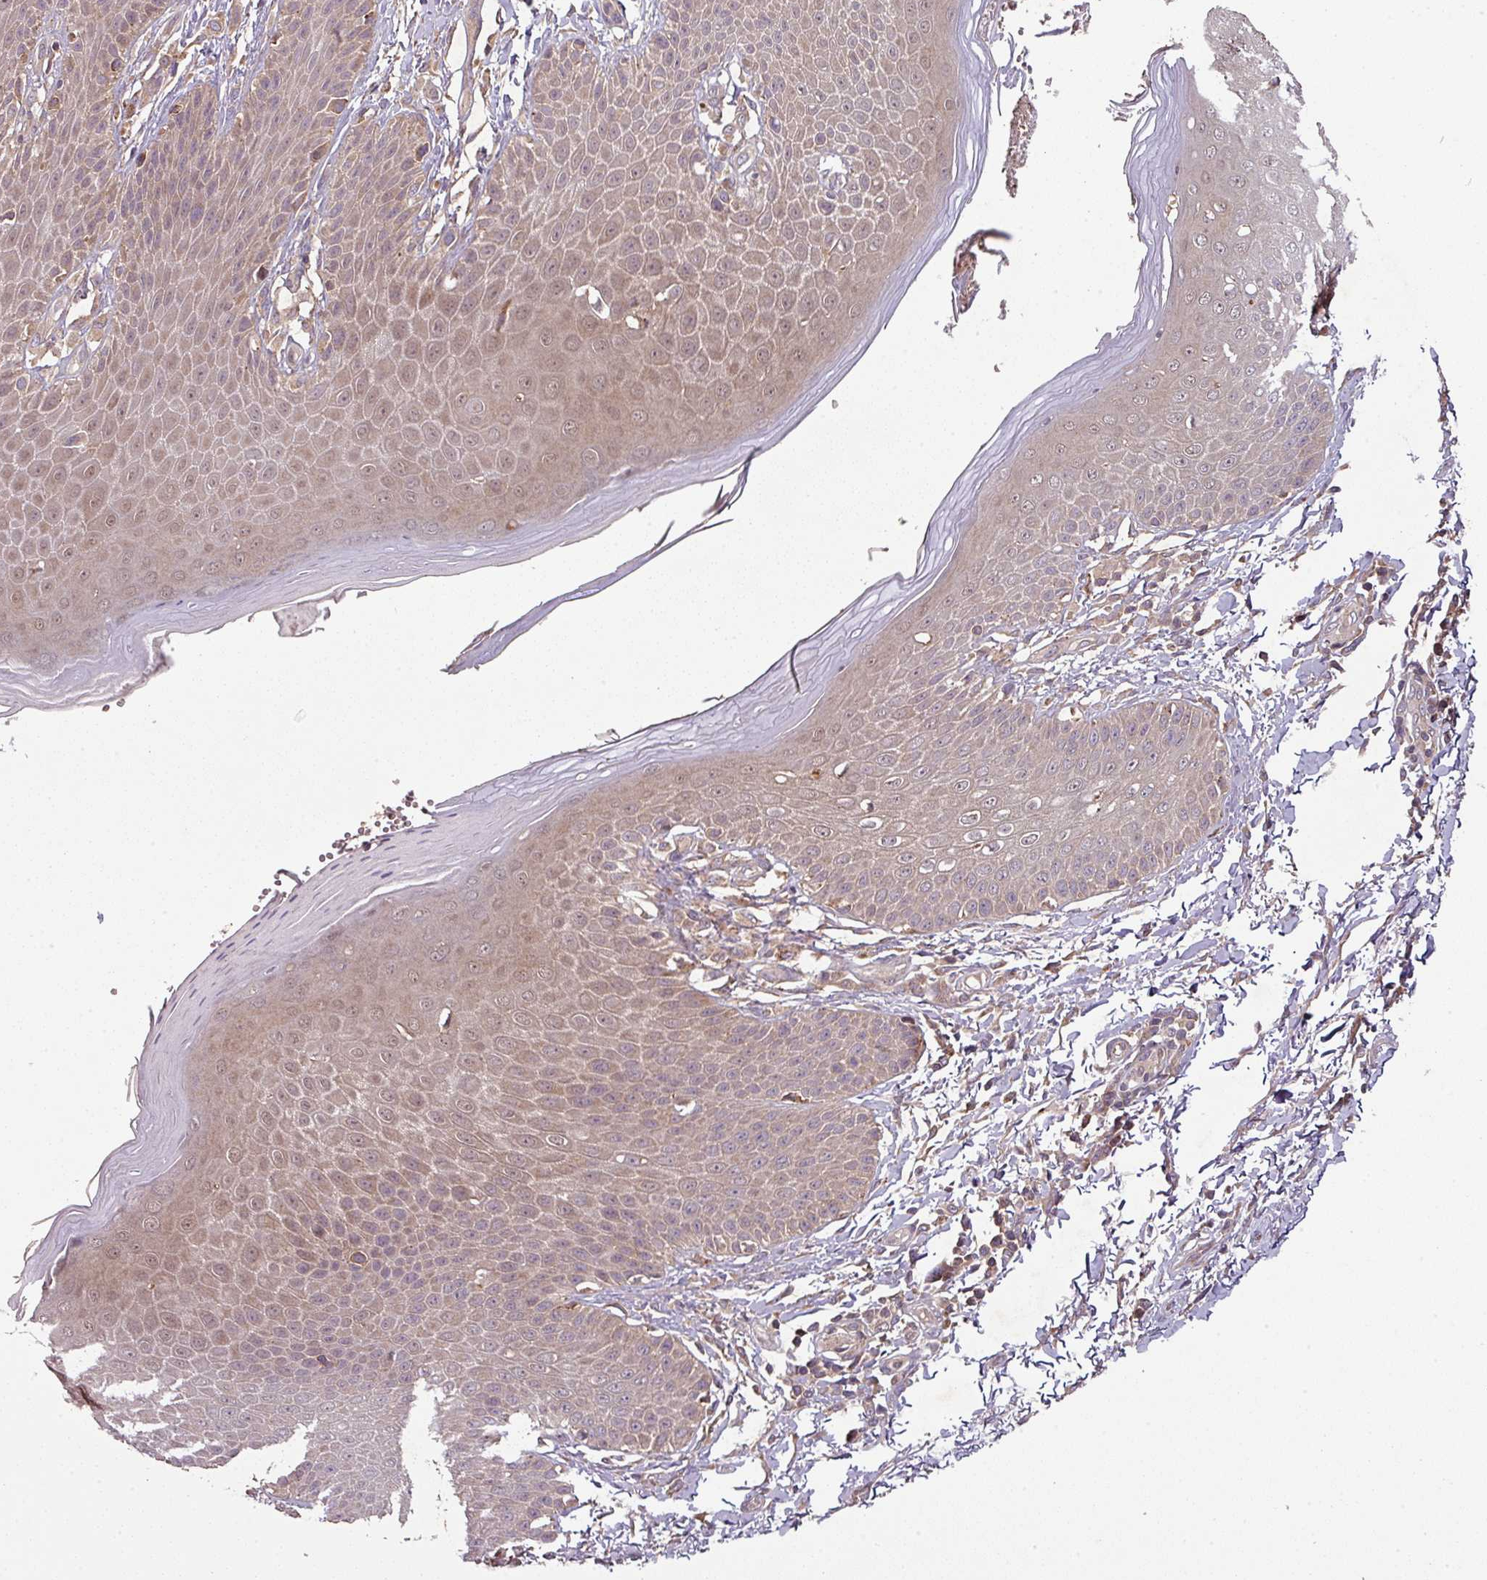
{"staining": {"intensity": "weak", "quantity": ">75%", "location": "cytoplasmic/membranous,nuclear"}, "tissue": "skin", "cell_type": "Epidermal cells", "image_type": "normal", "snomed": [{"axis": "morphology", "description": "Normal tissue, NOS"}, {"axis": "topography", "description": "Peripheral nerve tissue"}], "caption": "High-power microscopy captured an immunohistochemistry histopathology image of normal skin, revealing weak cytoplasmic/membranous,nuclear expression in approximately >75% of epidermal cells.", "gene": "GSKIP", "patient": {"sex": "male", "age": 51}}